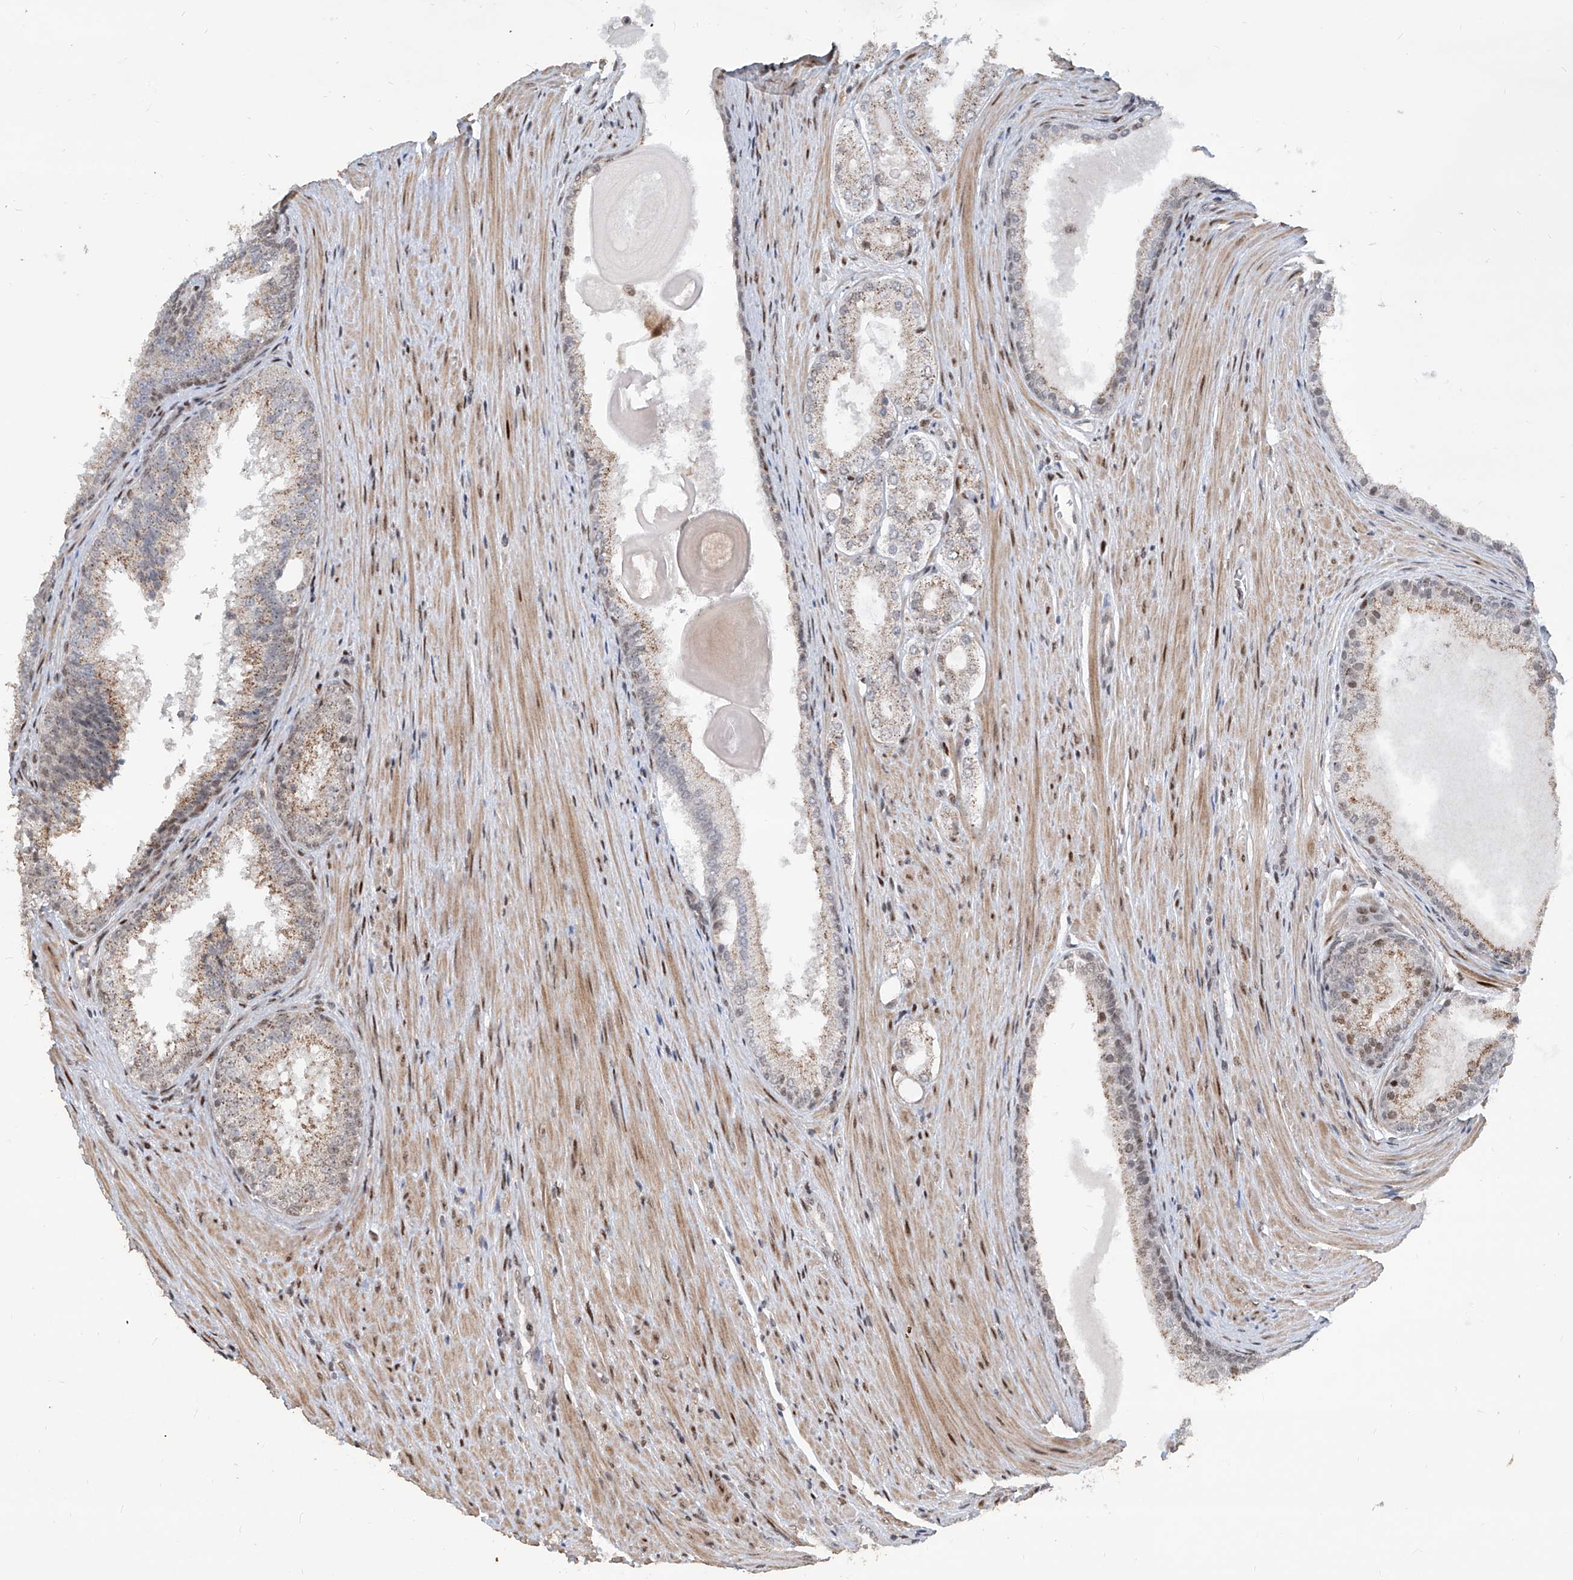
{"staining": {"intensity": "weak", "quantity": "25%-75%", "location": "cytoplasmic/membranous,nuclear"}, "tissue": "prostate cancer", "cell_type": "Tumor cells", "image_type": "cancer", "snomed": [{"axis": "morphology", "description": "Adenocarcinoma, High grade"}, {"axis": "topography", "description": "Prostate"}], "caption": "Weak cytoplasmic/membranous and nuclear positivity is present in approximately 25%-75% of tumor cells in prostate cancer (adenocarcinoma (high-grade)).", "gene": "IRF2", "patient": {"sex": "male", "age": 60}}